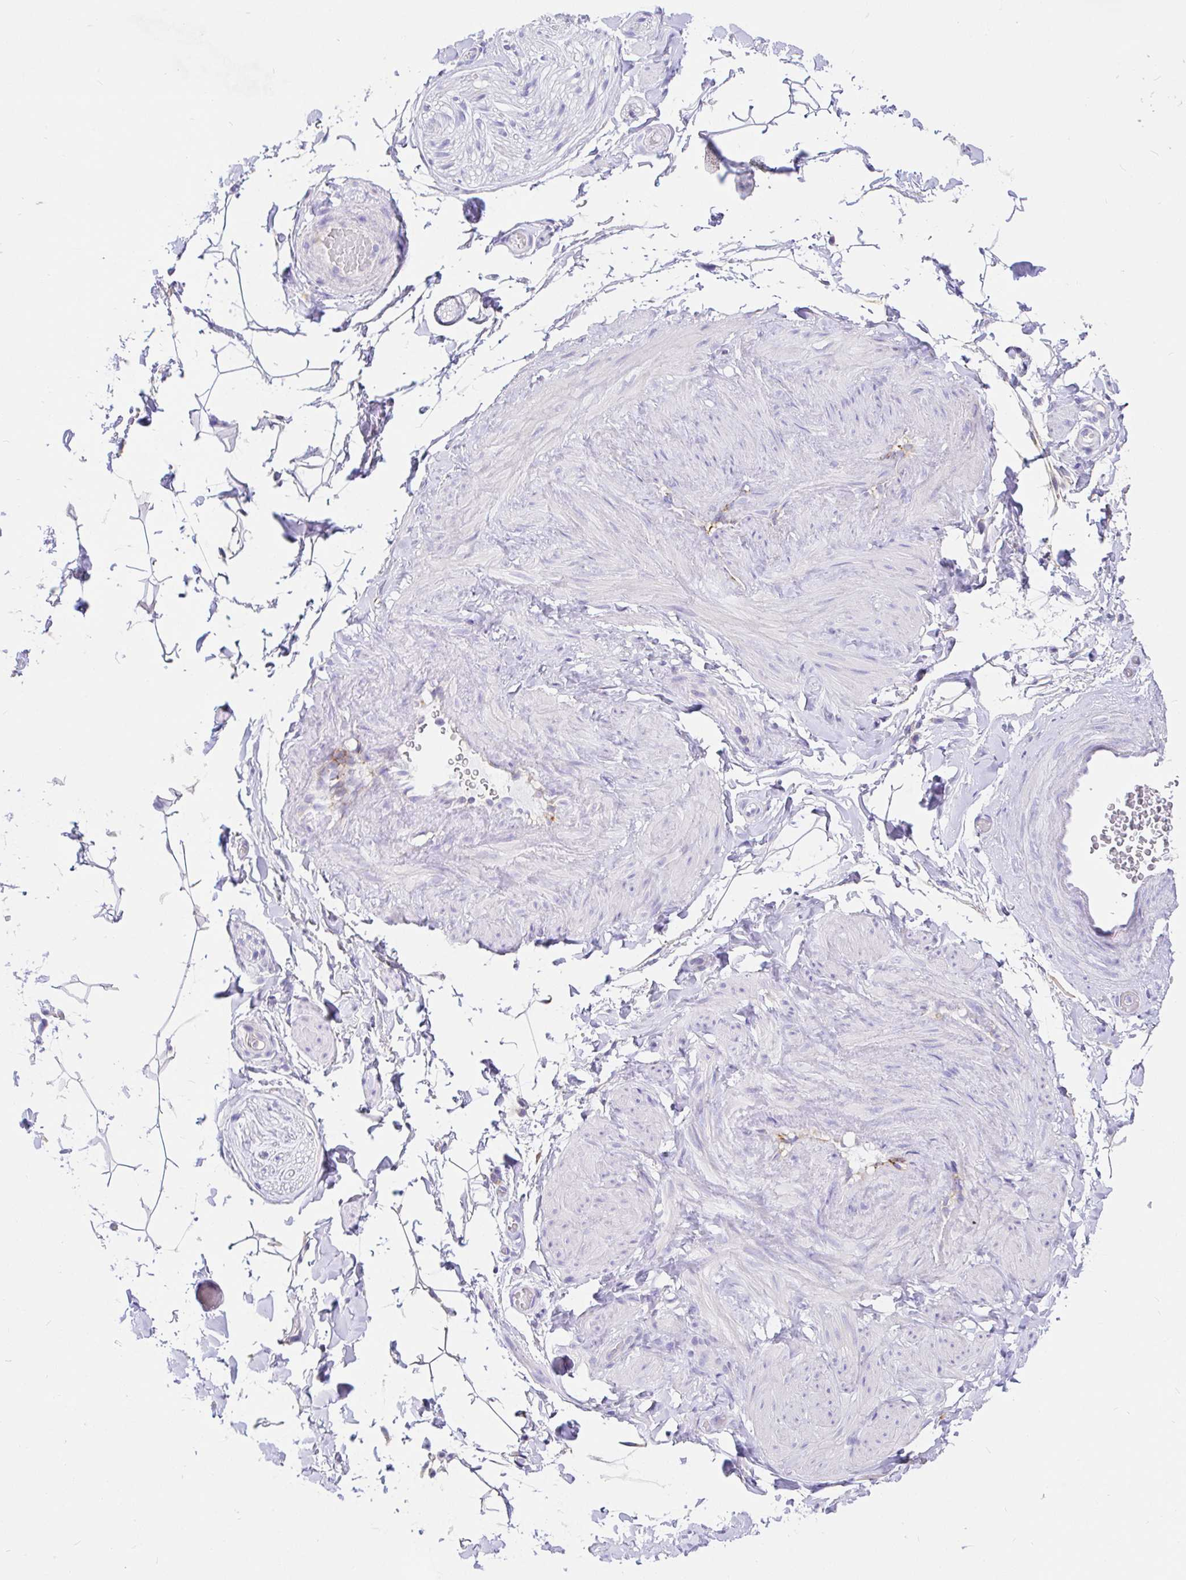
{"staining": {"intensity": "negative", "quantity": "none", "location": "none"}, "tissue": "adipose tissue", "cell_type": "Adipocytes", "image_type": "normal", "snomed": [{"axis": "morphology", "description": "Normal tissue, NOS"}, {"axis": "topography", "description": "Epididymis"}, {"axis": "topography", "description": "Peripheral nerve tissue"}], "caption": "Adipocytes show no significant expression in benign adipose tissue. The staining is performed using DAB (3,3'-diaminobenzidine) brown chromogen with nuclei counter-stained in using hematoxylin.", "gene": "CCDC62", "patient": {"sex": "male", "age": 32}}